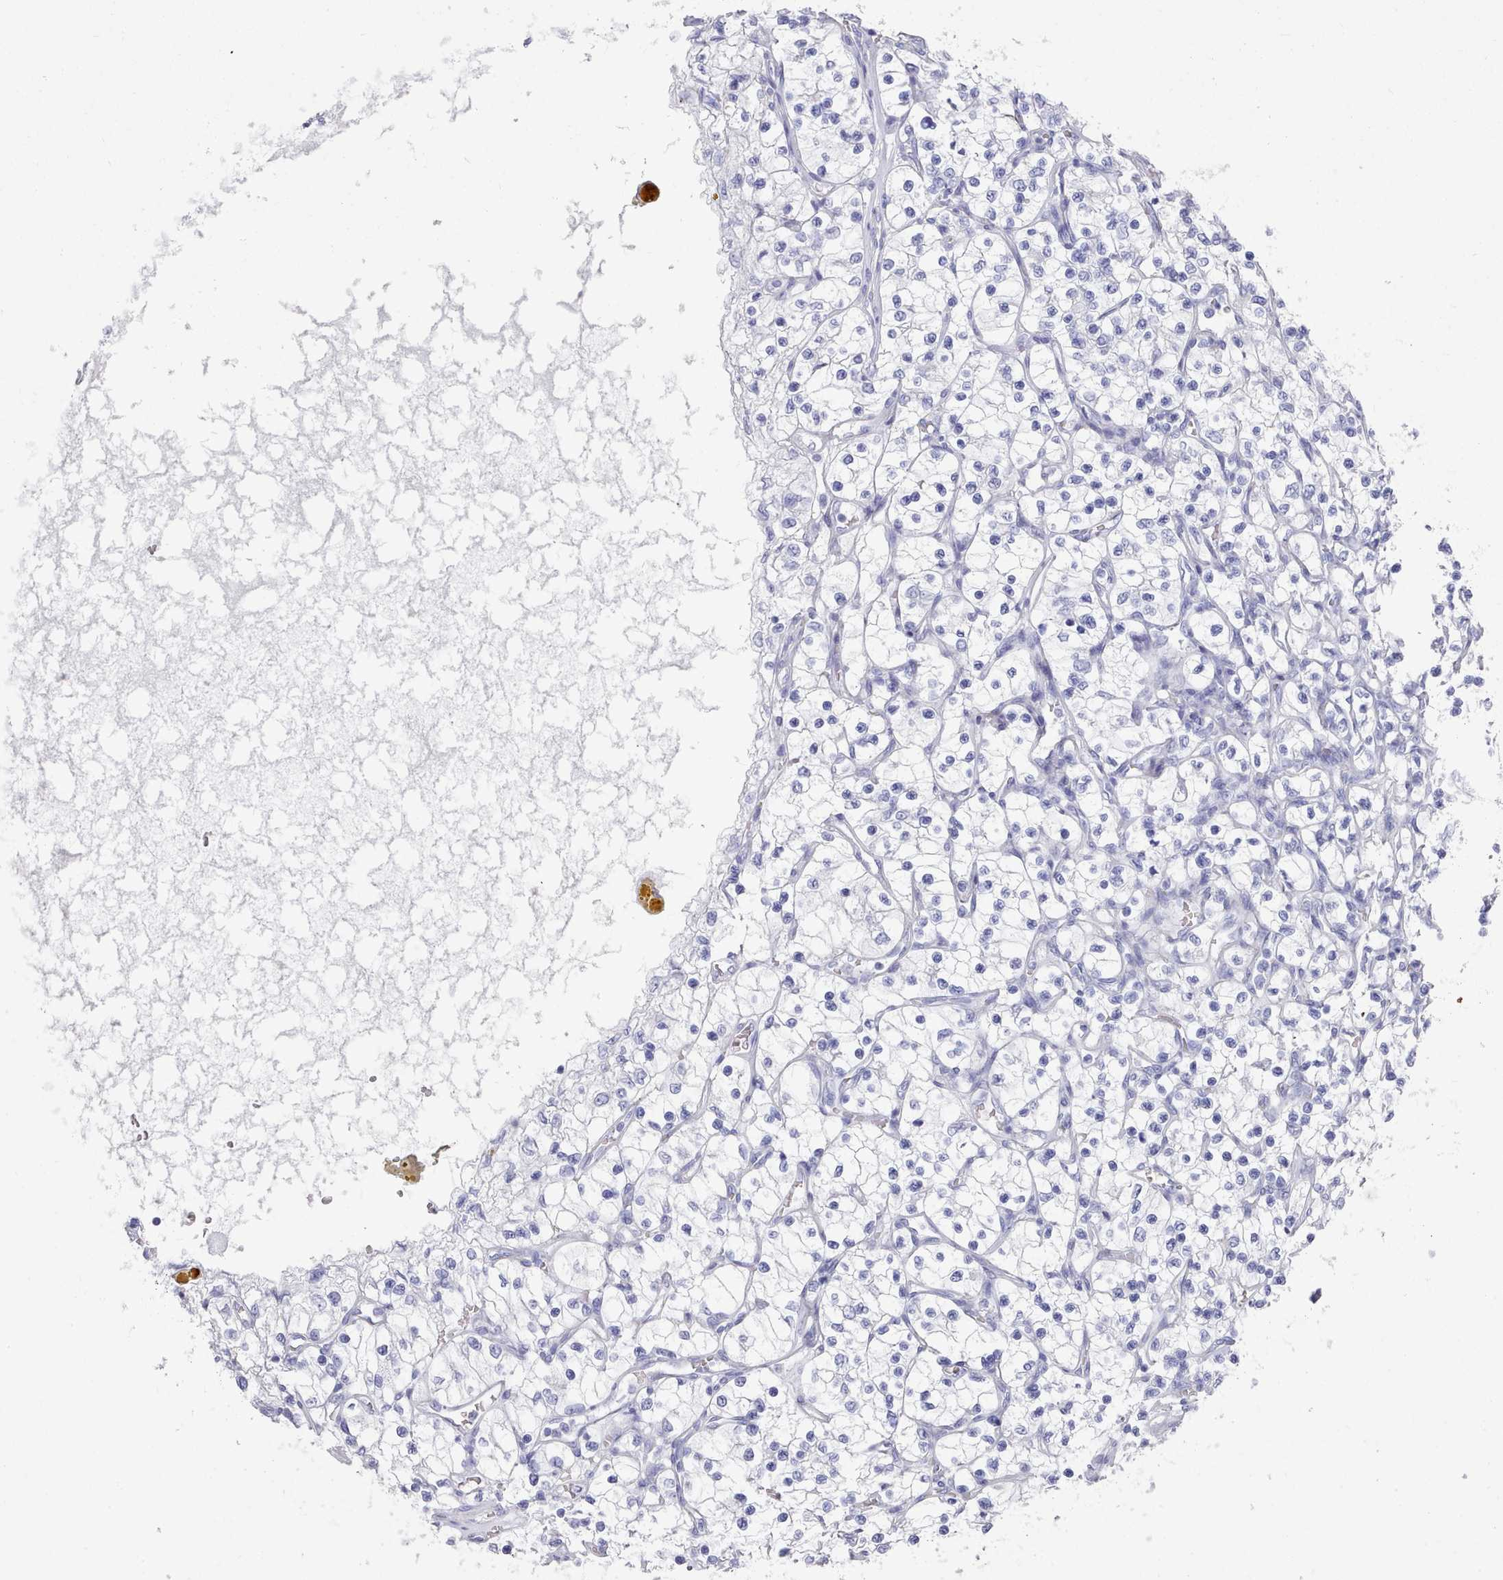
{"staining": {"intensity": "negative", "quantity": "none", "location": "none"}, "tissue": "renal cancer", "cell_type": "Tumor cells", "image_type": "cancer", "snomed": [{"axis": "morphology", "description": "Adenocarcinoma, NOS"}, {"axis": "topography", "description": "Kidney"}], "caption": "Immunohistochemical staining of human renal cancer displays no significant staining in tumor cells.", "gene": "LRRC37A", "patient": {"sex": "female", "age": 69}}